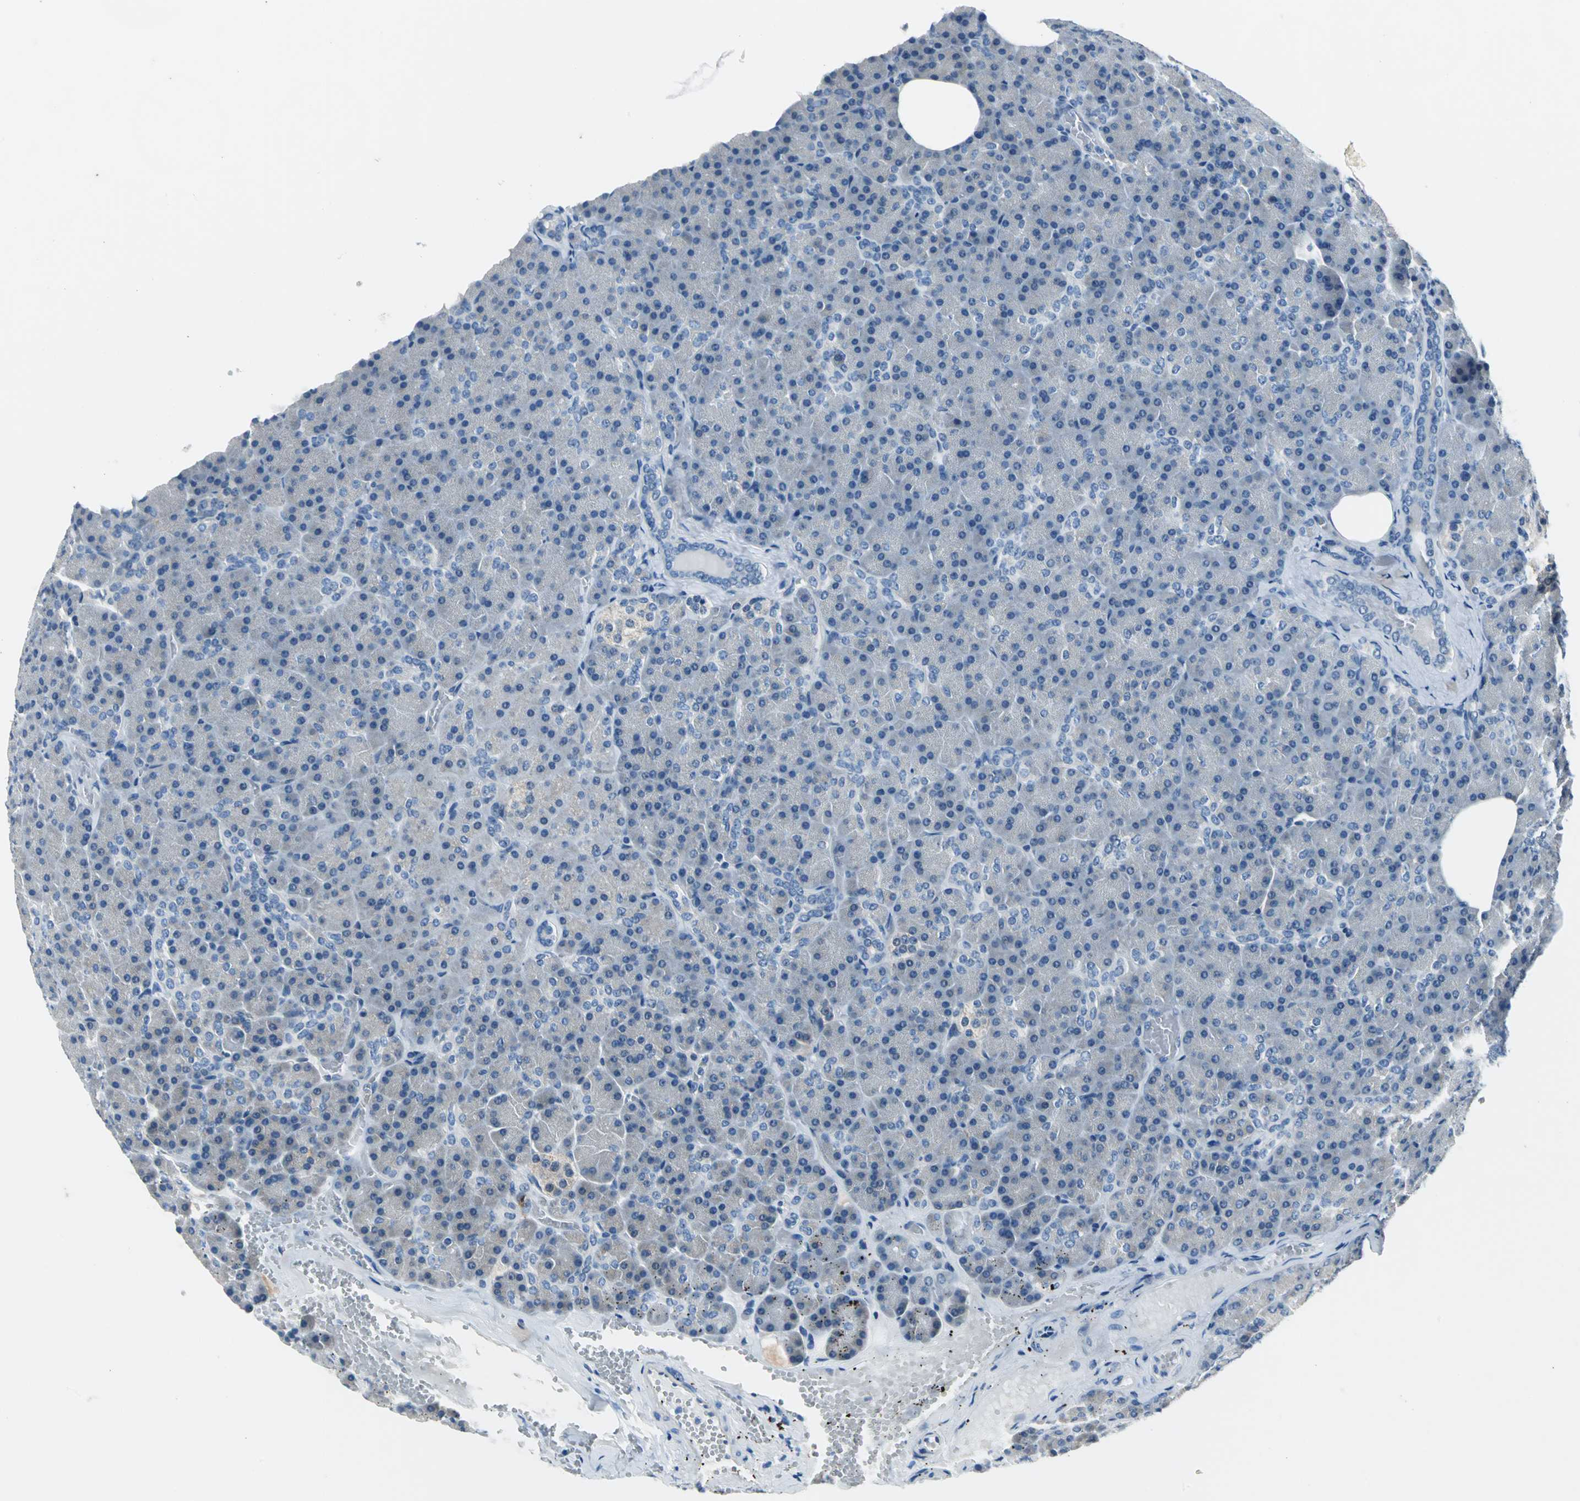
{"staining": {"intensity": "weak", "quantity": "25%-75%", "location": "cytoplasmic/membranous"}, "tissue": "pancreas", "cell_type": "Exocrine glandular cells", "image_type": "normal", "snomed": [{"axis": "morphology", "description": "Normal tissue, NOS"}, {"axis": "topography", "description": "Pancreas"}], "caption": "Pancreas stained with IHC shows weak cytoplasmic/membranous positivity in approximately 25%-75% of exocrine glandular cells. (DAB (3,3'-diaminobenzidine) = brown stain, brightfield microscopy at high magnification).", "gene": "ZNF415", "patient": {"sex": "female", "age": 35}}